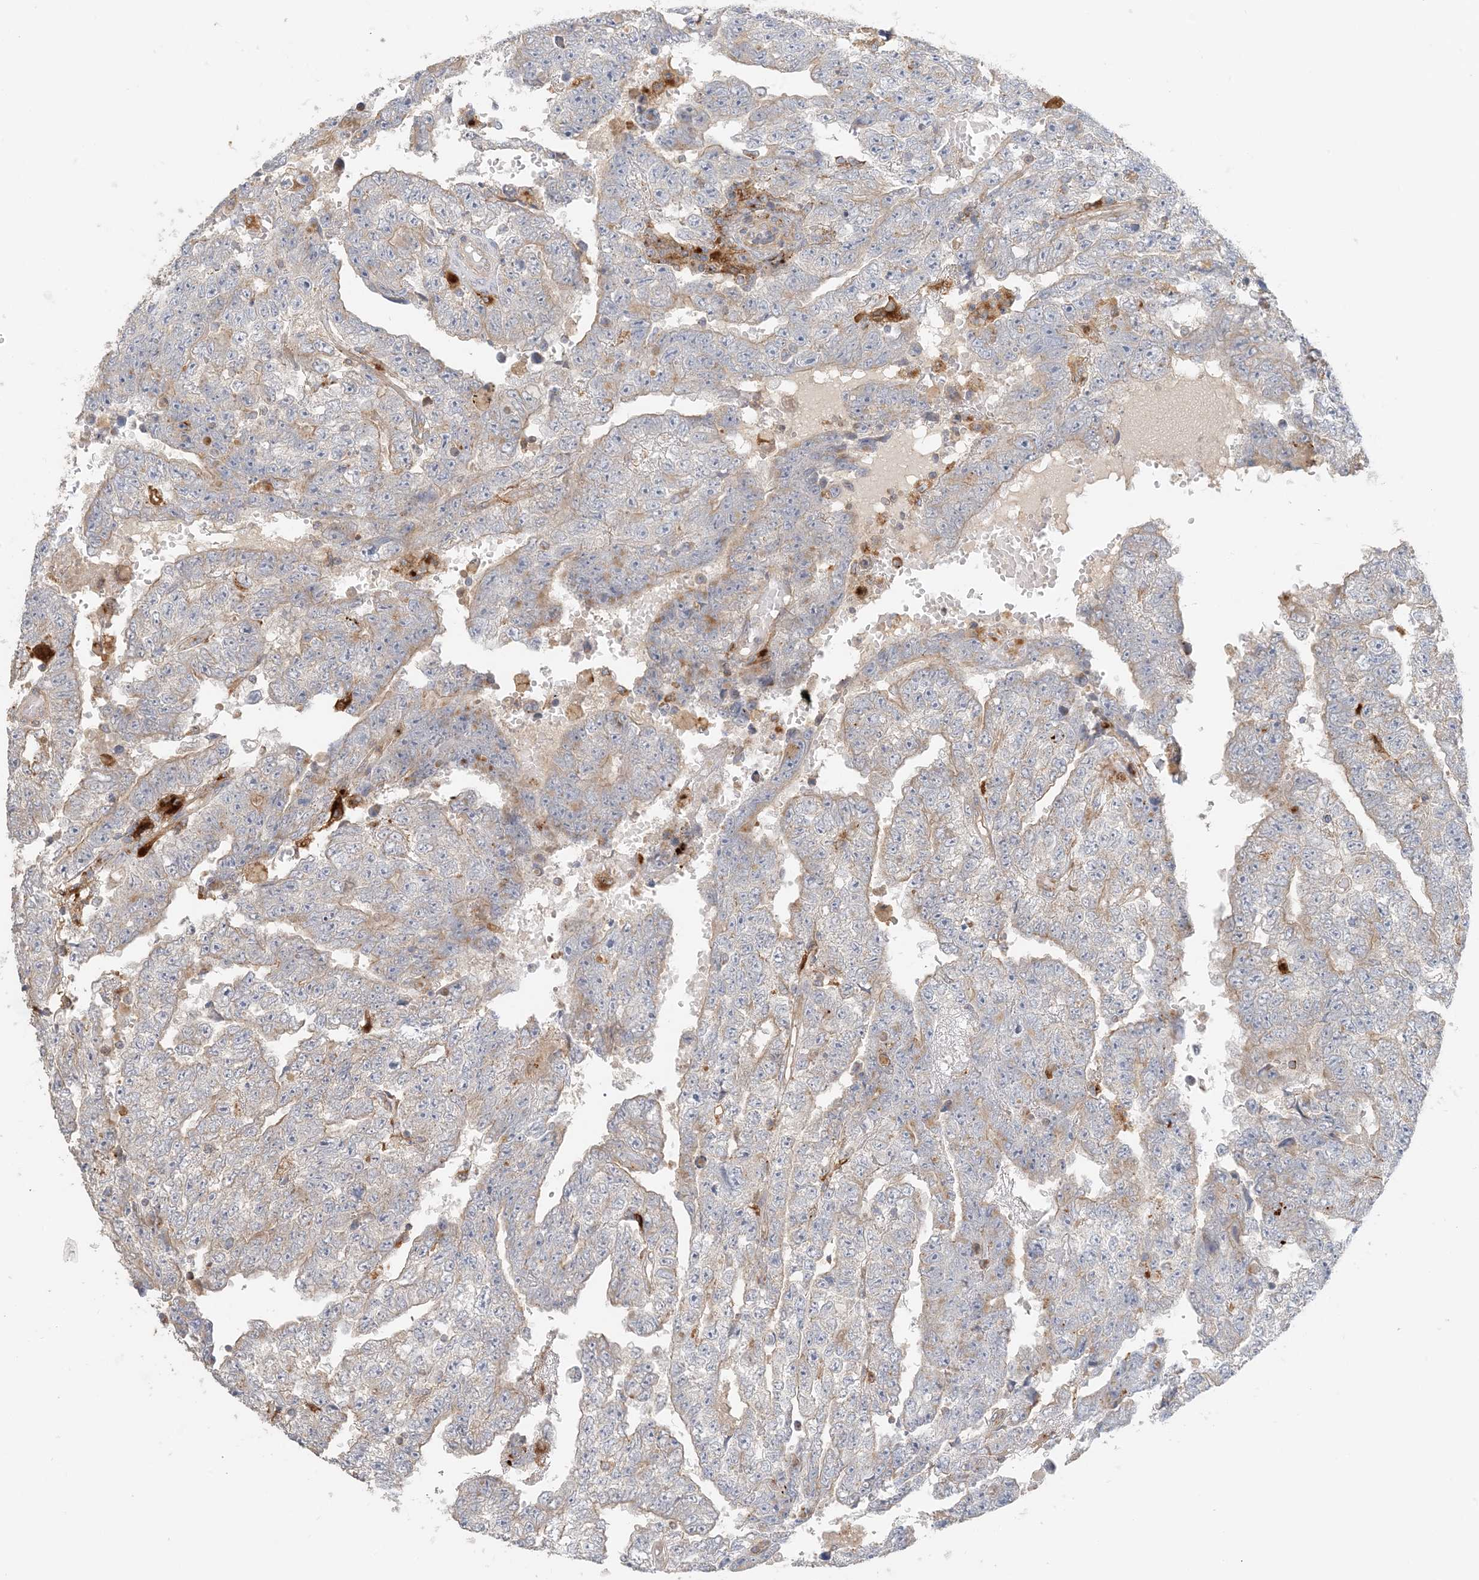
{"staining": {"intensity": "weak", "quantity": "25%-75%", "location": "cytoplasmic/membranous"}, "tissue": "testis cancer", "cell_type": "Tumor cells", "image_type": "cancer", "snomed": [{"axis": "morphology", "description": "Carcinoma, Embryonal, NOS"}, {"axis": "topography", "description": "Testis"}], "caption": "Testis cancer (embryonal carcinoma) tissue reveals weak cytoplasmic/membranous staining in approximately 25%-75% of tumor cells", "gene": "SPPL2A", "patient": {"sex": "male", "age": 25}}